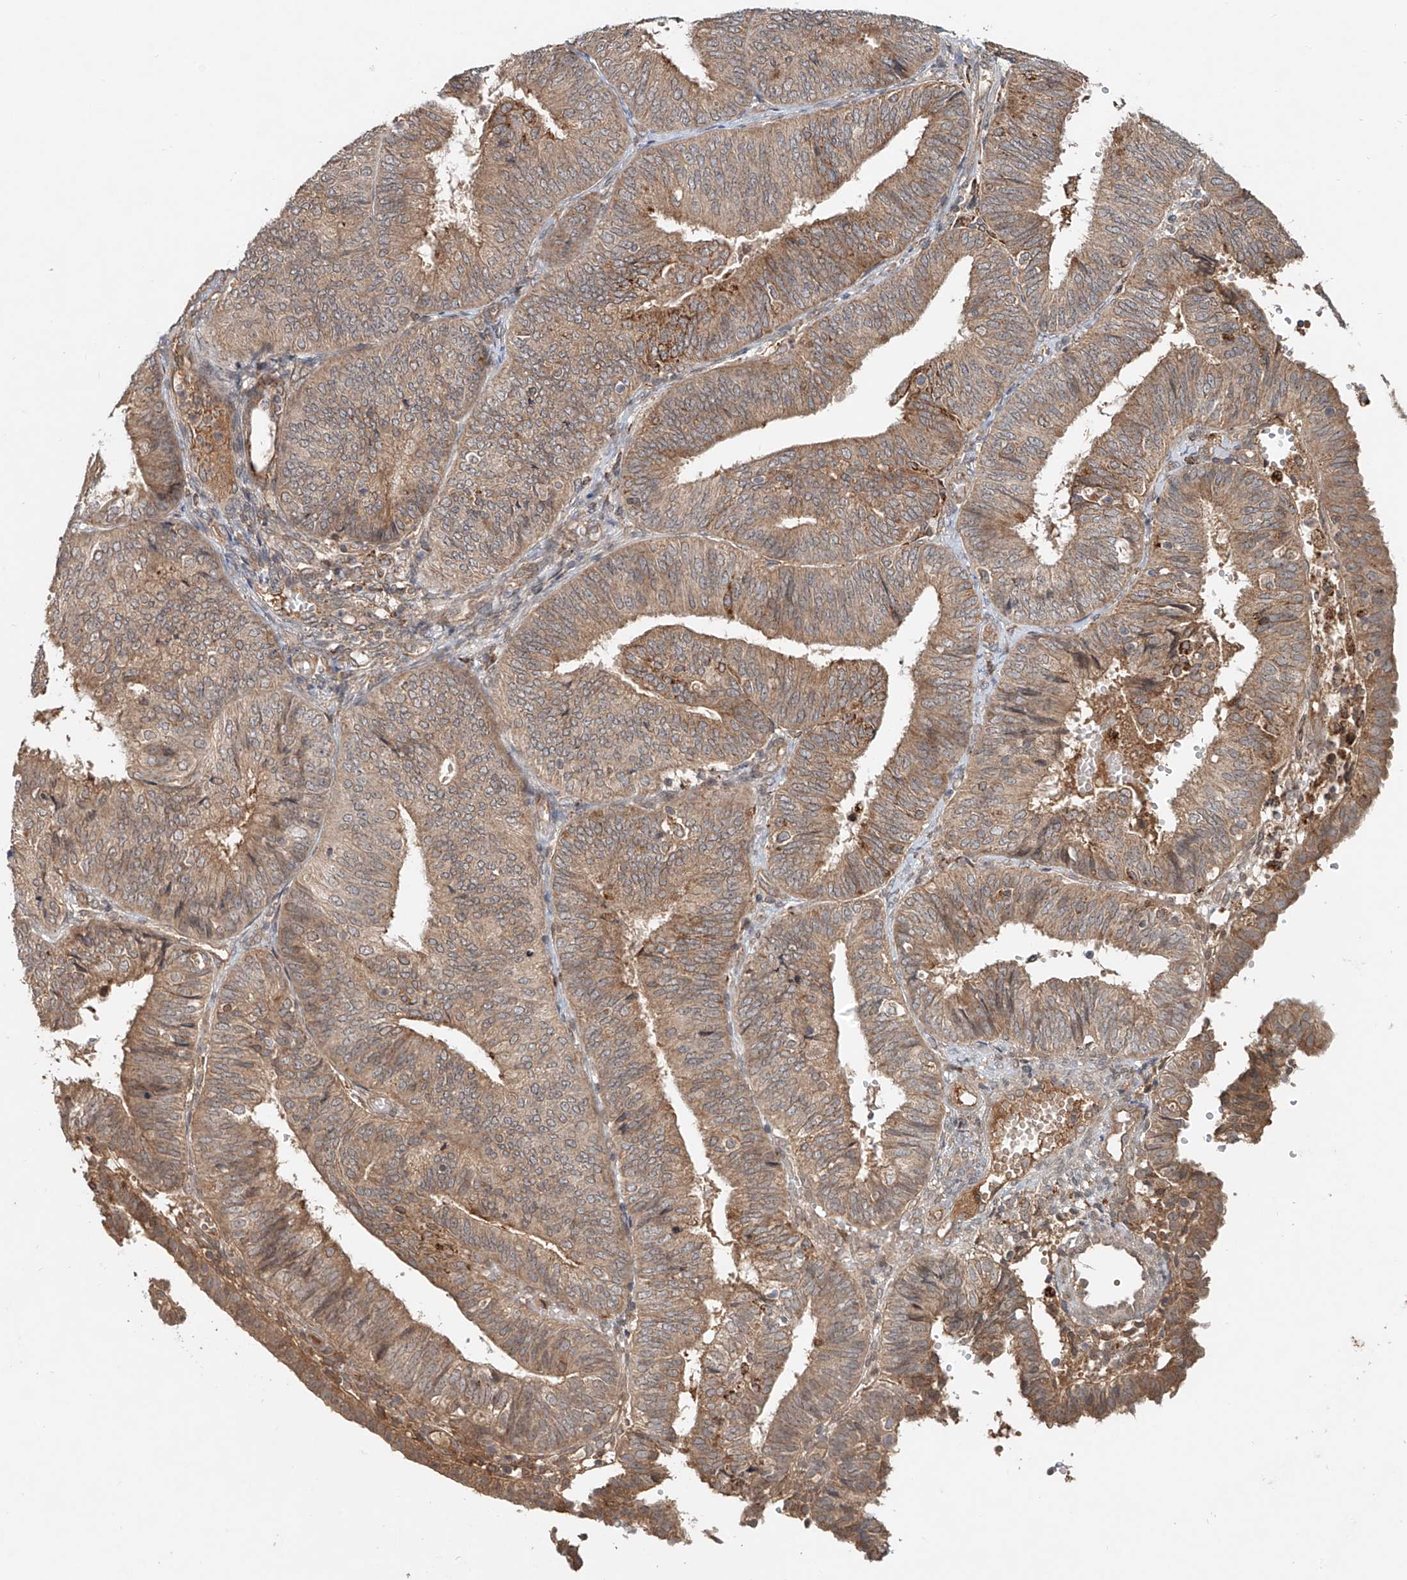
{"staining": {"intensity": "moderate", "quantity": ">75%", "location": "cytoplasmic/membranous"}, "tissue": "endometrial cancer", "cell_type": "Tumor cells", "image_type": "cancer", "snomed": [{"axis": "morphology", "description": "Adenocarcinoma, NOS"}, {"axis": "topography", "description": "Endometrium"}], "caption": "High-magnification brightfield microscopy of endometrial adenocarcinoma stained with DAB (brown) and counterstained with hematoxylin (blue). tumor cells exhibit moderate cytoplasmic/membranous expression is identified in approximately>75% of cells.", "gene": "IER5", "patient": {"sex": "female", "age": 58}}